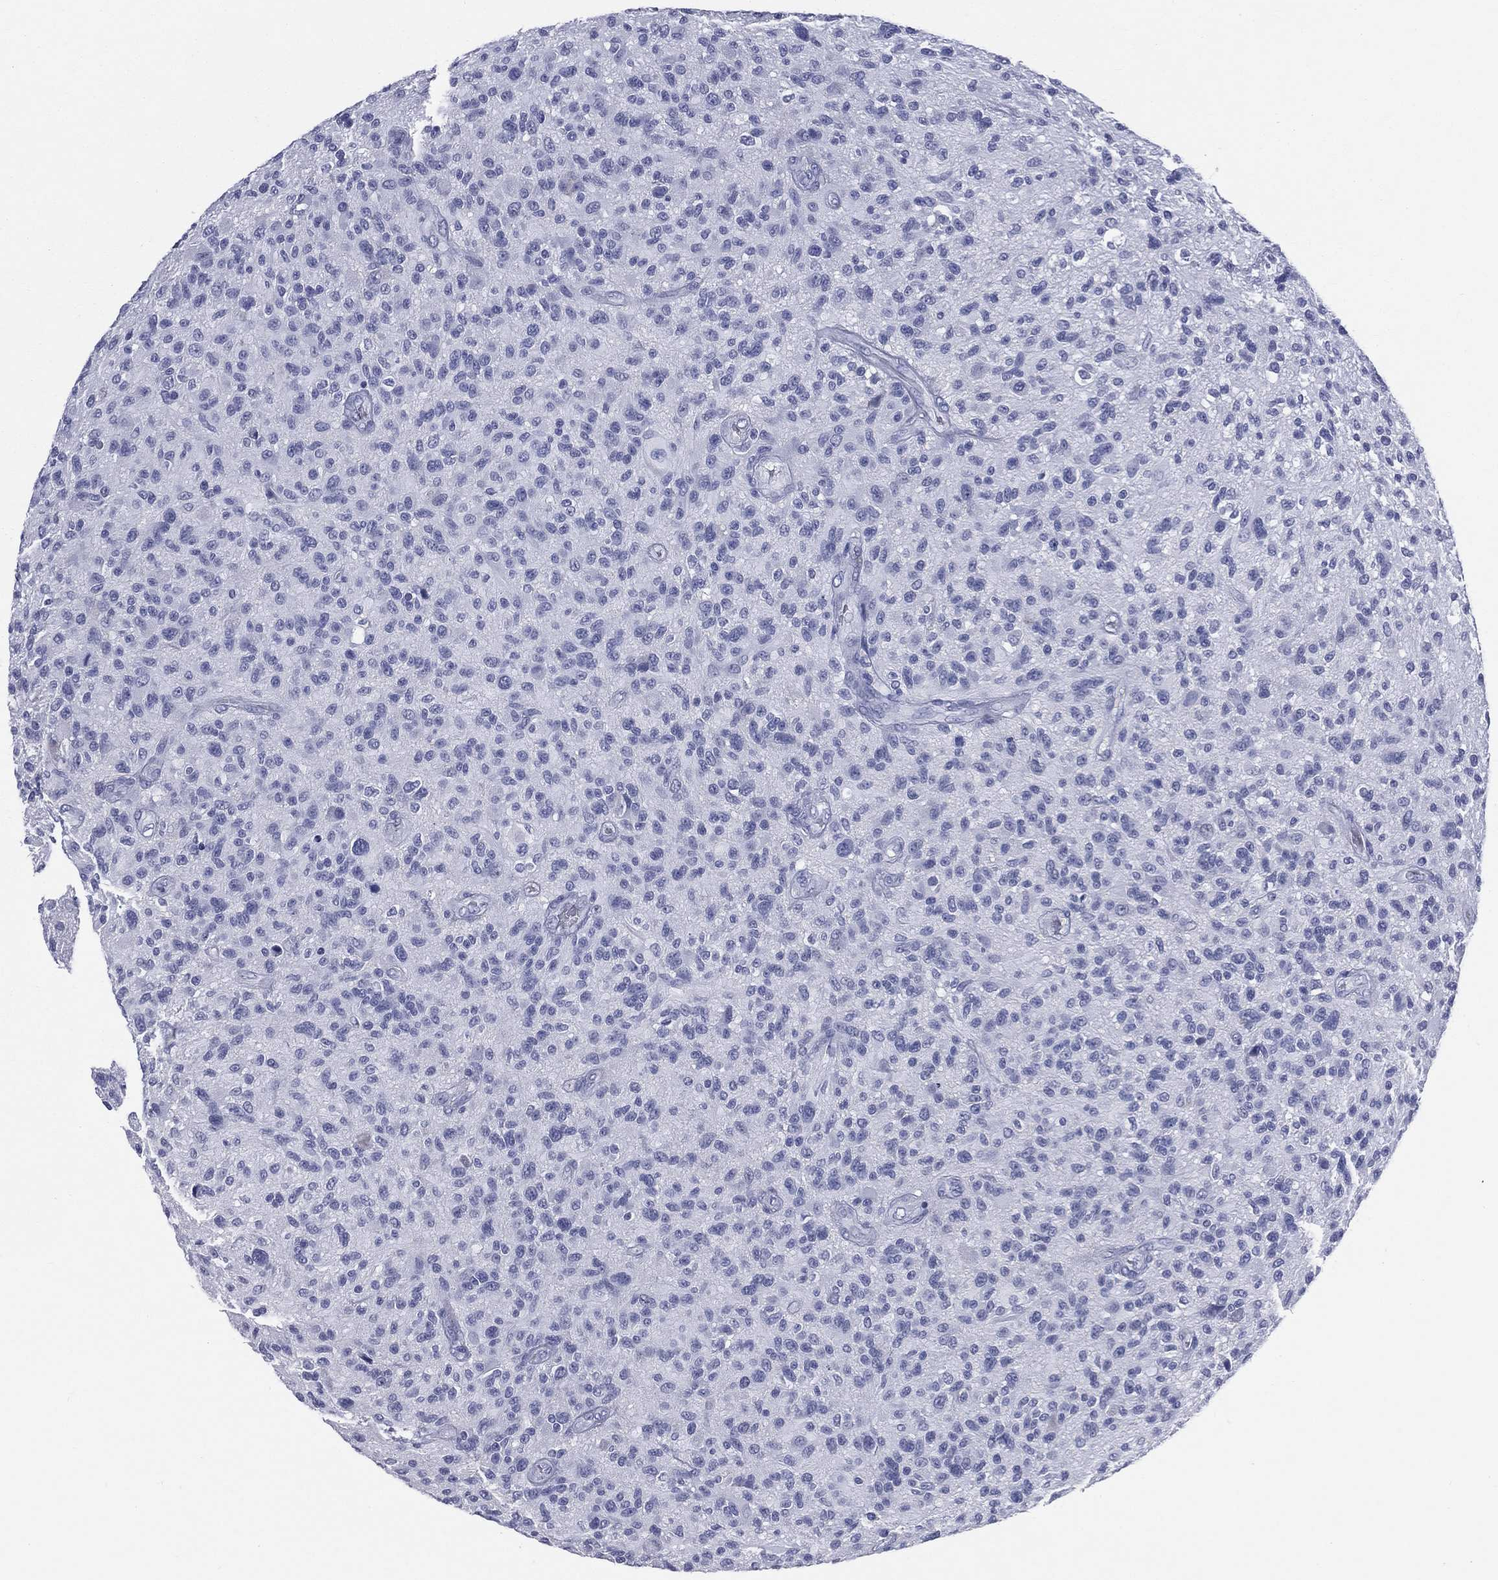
{"staining": {"intensity": "negative", "quantity": "none", "location": "none"}, "tissue": "glioma", "cell_type": "Tumor cells", "image_type": "cancer", "snomed": [{"axis": "morphology", "description": "Glioma, malignant, High grade"}, {"axis": "topography", "description": "Brain"}], "caption": "Glioma stained for a protein using immunohistochemistry demonstrates no expression tumor cells.", "gene": "MLN", "patient": {"sex": "male", "age": 47}}